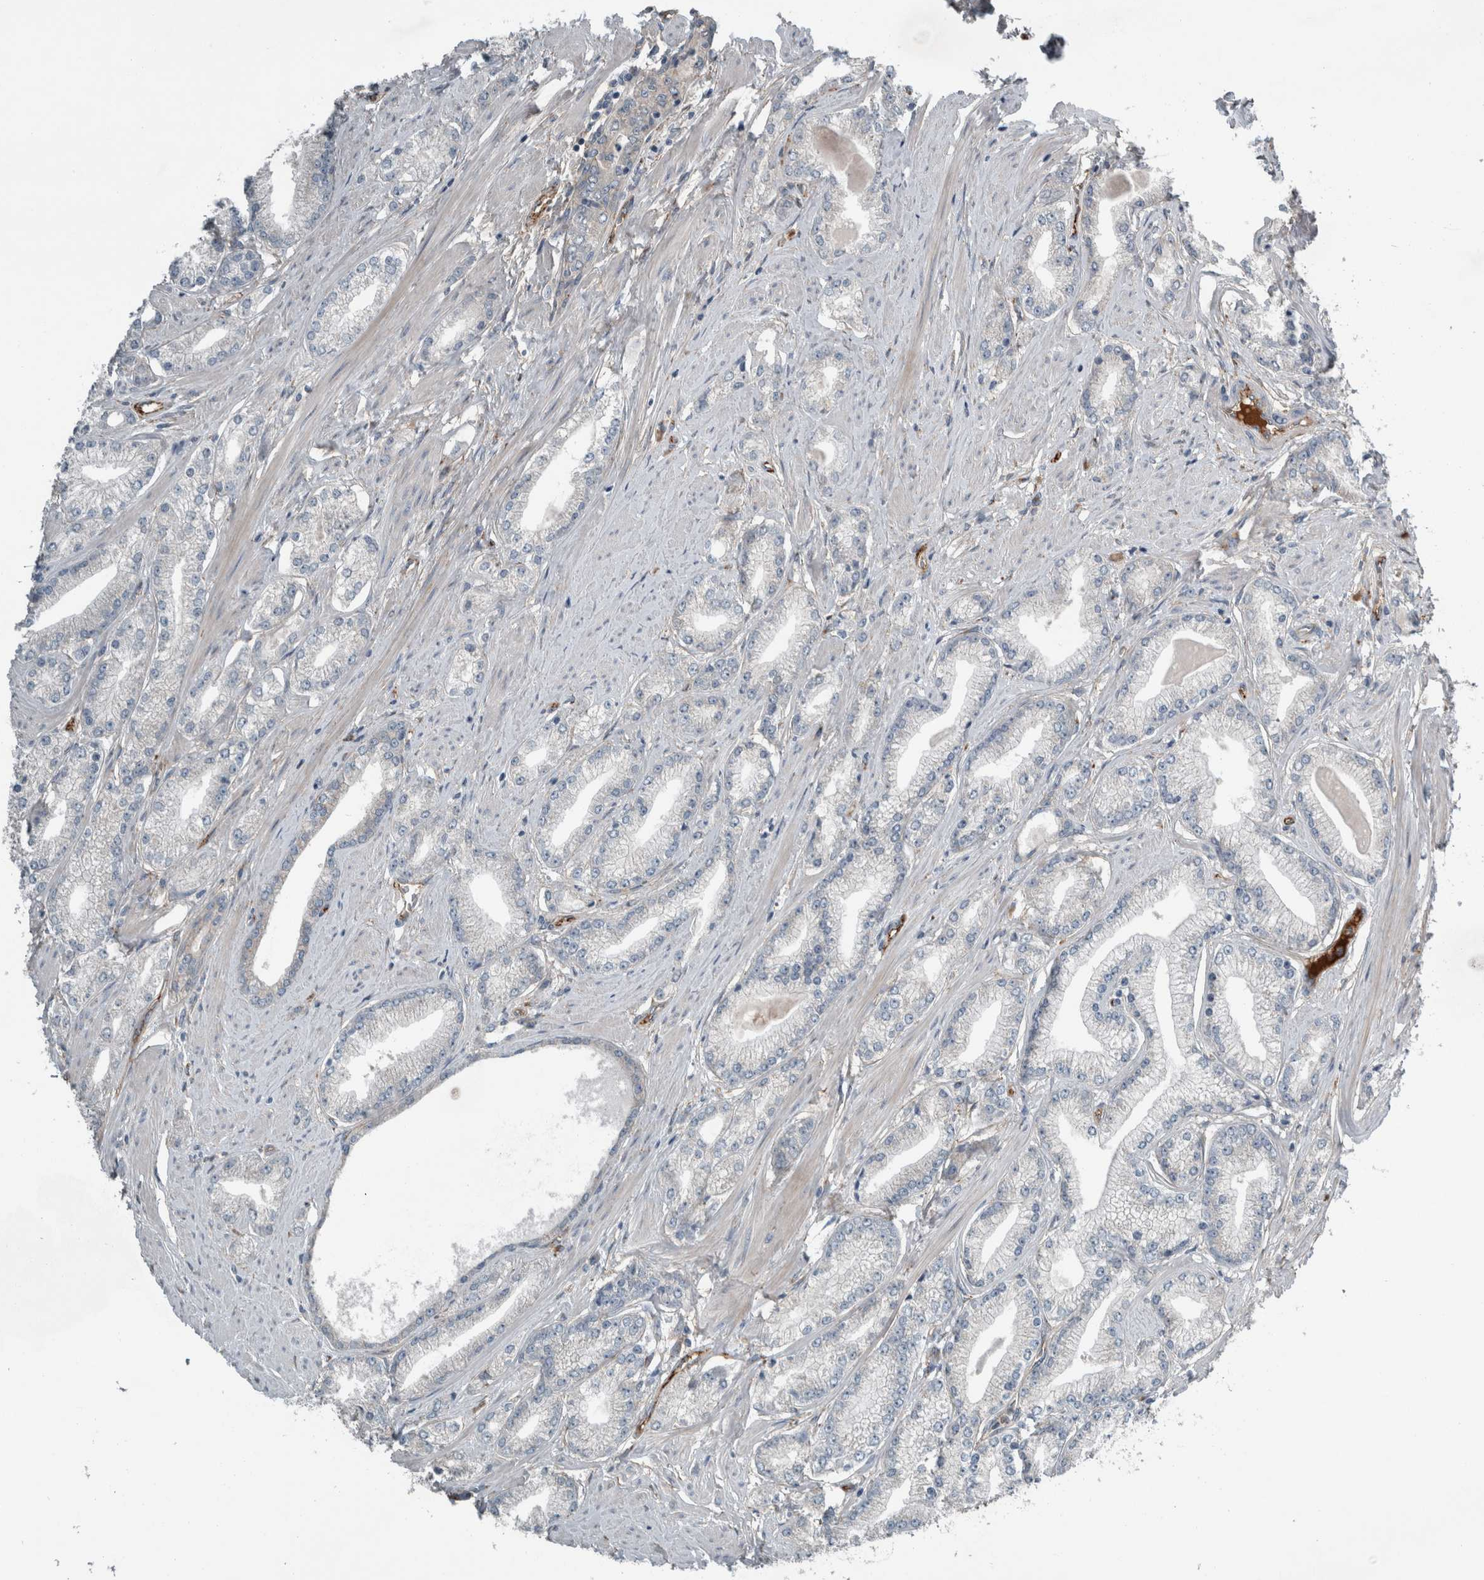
{"staining": {"intensity": "negative", "quantity": "none", "location": "none"}, "tissue": "prostate cancer", "cell_type": "Tumor cells", "image_type": "cancer", "snomed": [{"axis": "morphology", "description": "Adenocarcinoma, Low grade"}, {"axis": "topography", "description": "Prostate"}], "caption": "IHC histopathology image of human prostate cancer stained for a protein (brown), which demonstrates no expression in tumor cells.", "gene": "GLT8D2", "patient": {"sex": "male", "age": 62}}